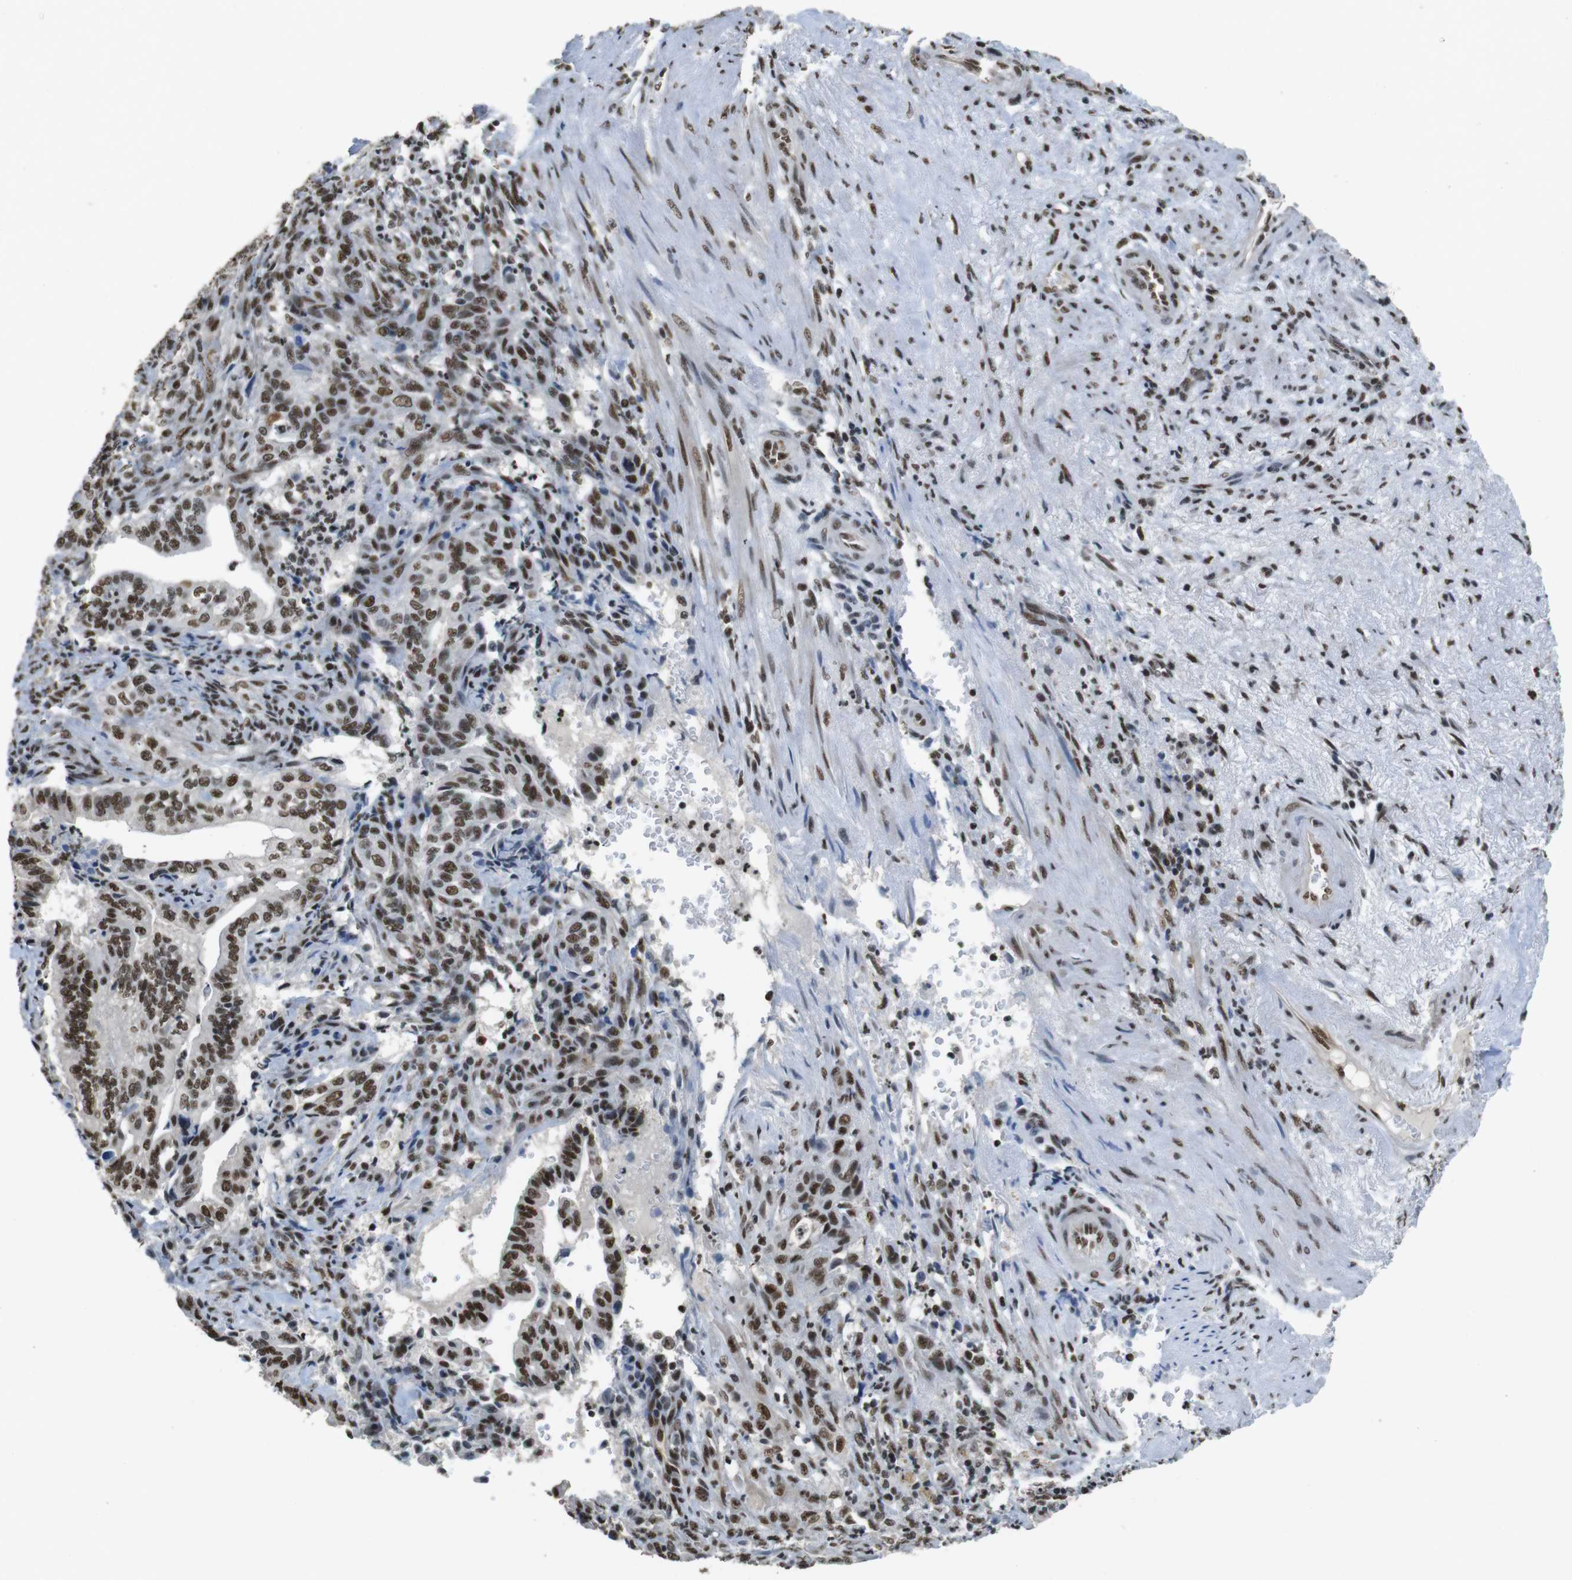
{"staining": {"intensity": "moderate", "quantity": ">75%", "location": "nuclear"}, "tissue": "liver cancer", "cell_type": "Tumor cells", "image_type": "cancer", "snomed": [{"axis": "morphology", "description": "Cholangiocarcinoma"}, {"axis": "topography", "description": "Liver"}], "caption": "Protein staining of liver cancer tissue exhibits moderate nuclear positivity in about >75% of tumor cells. (Stains: DAB in brown, nuclei in blue, Microscopy: brightfield microscopy at high magnification).", "gene": "CSNK2B", "patient": {"sex": "female", "age": 67}}